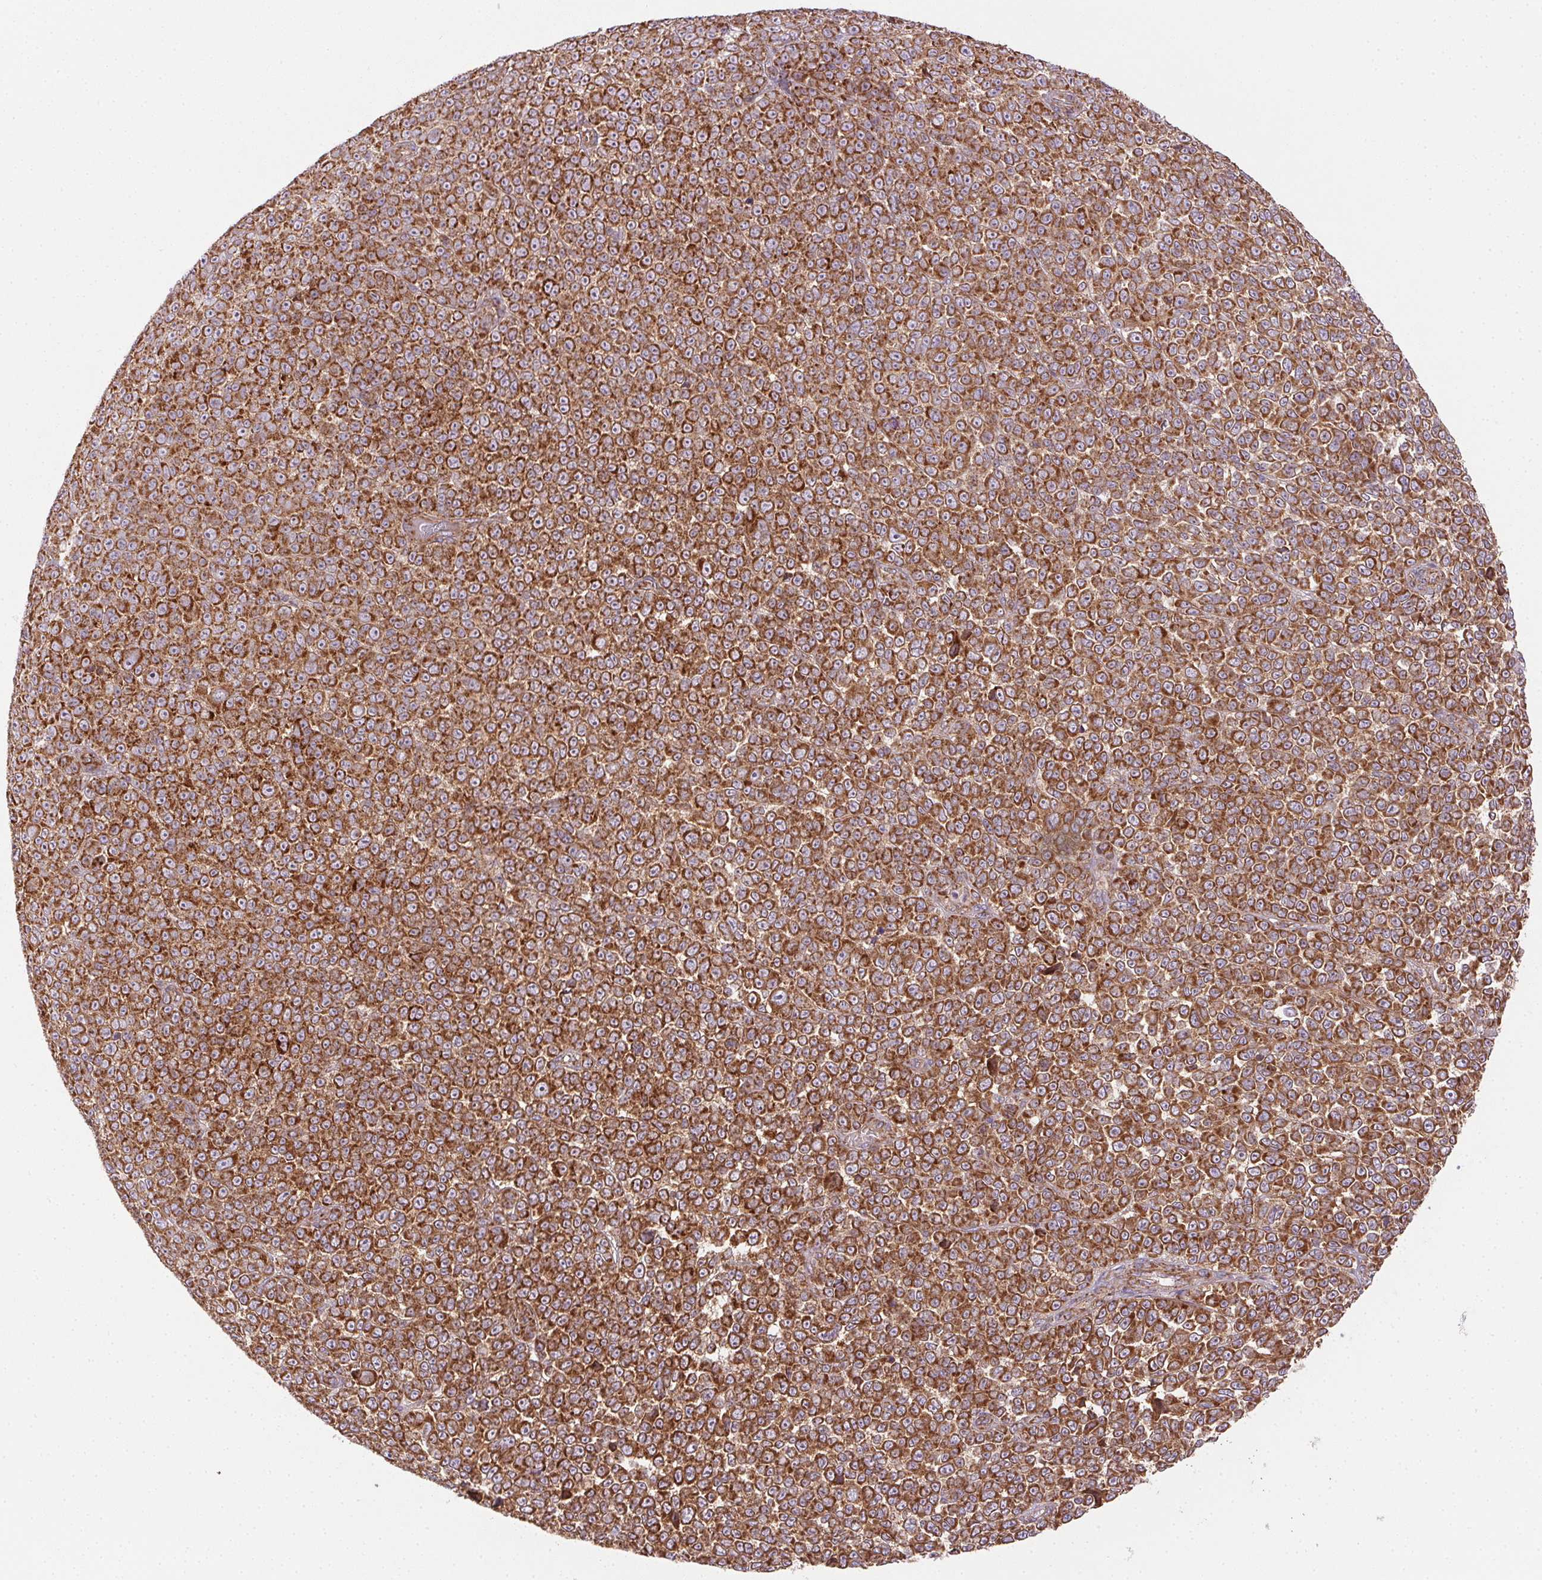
{"staining": {"intensity": "strong", "quantity": ">75%", "location": "cytoplasmic/membranous"}, "tissue": "melanoma", "cell_type": "Tumor cells", "image_type": "cancer", "snomed": [{"axis": "morphology", "description": "Malignant melanoma, NOS"}, {"axis": "topography", "description": "Skin"}], "caption": "Immunohistochemistry (IHC) micrograph of neoplastic tissue: human malignant melanoma stained using IHC demonstrates high levels of strong protein expression localized specifically in the cytoplasmic/membranous of tumor cells, appearing as a cytoplasmic/membranous brown color.", "gene": "CLPB", "patient": {"sex": "female", "age": 95}}